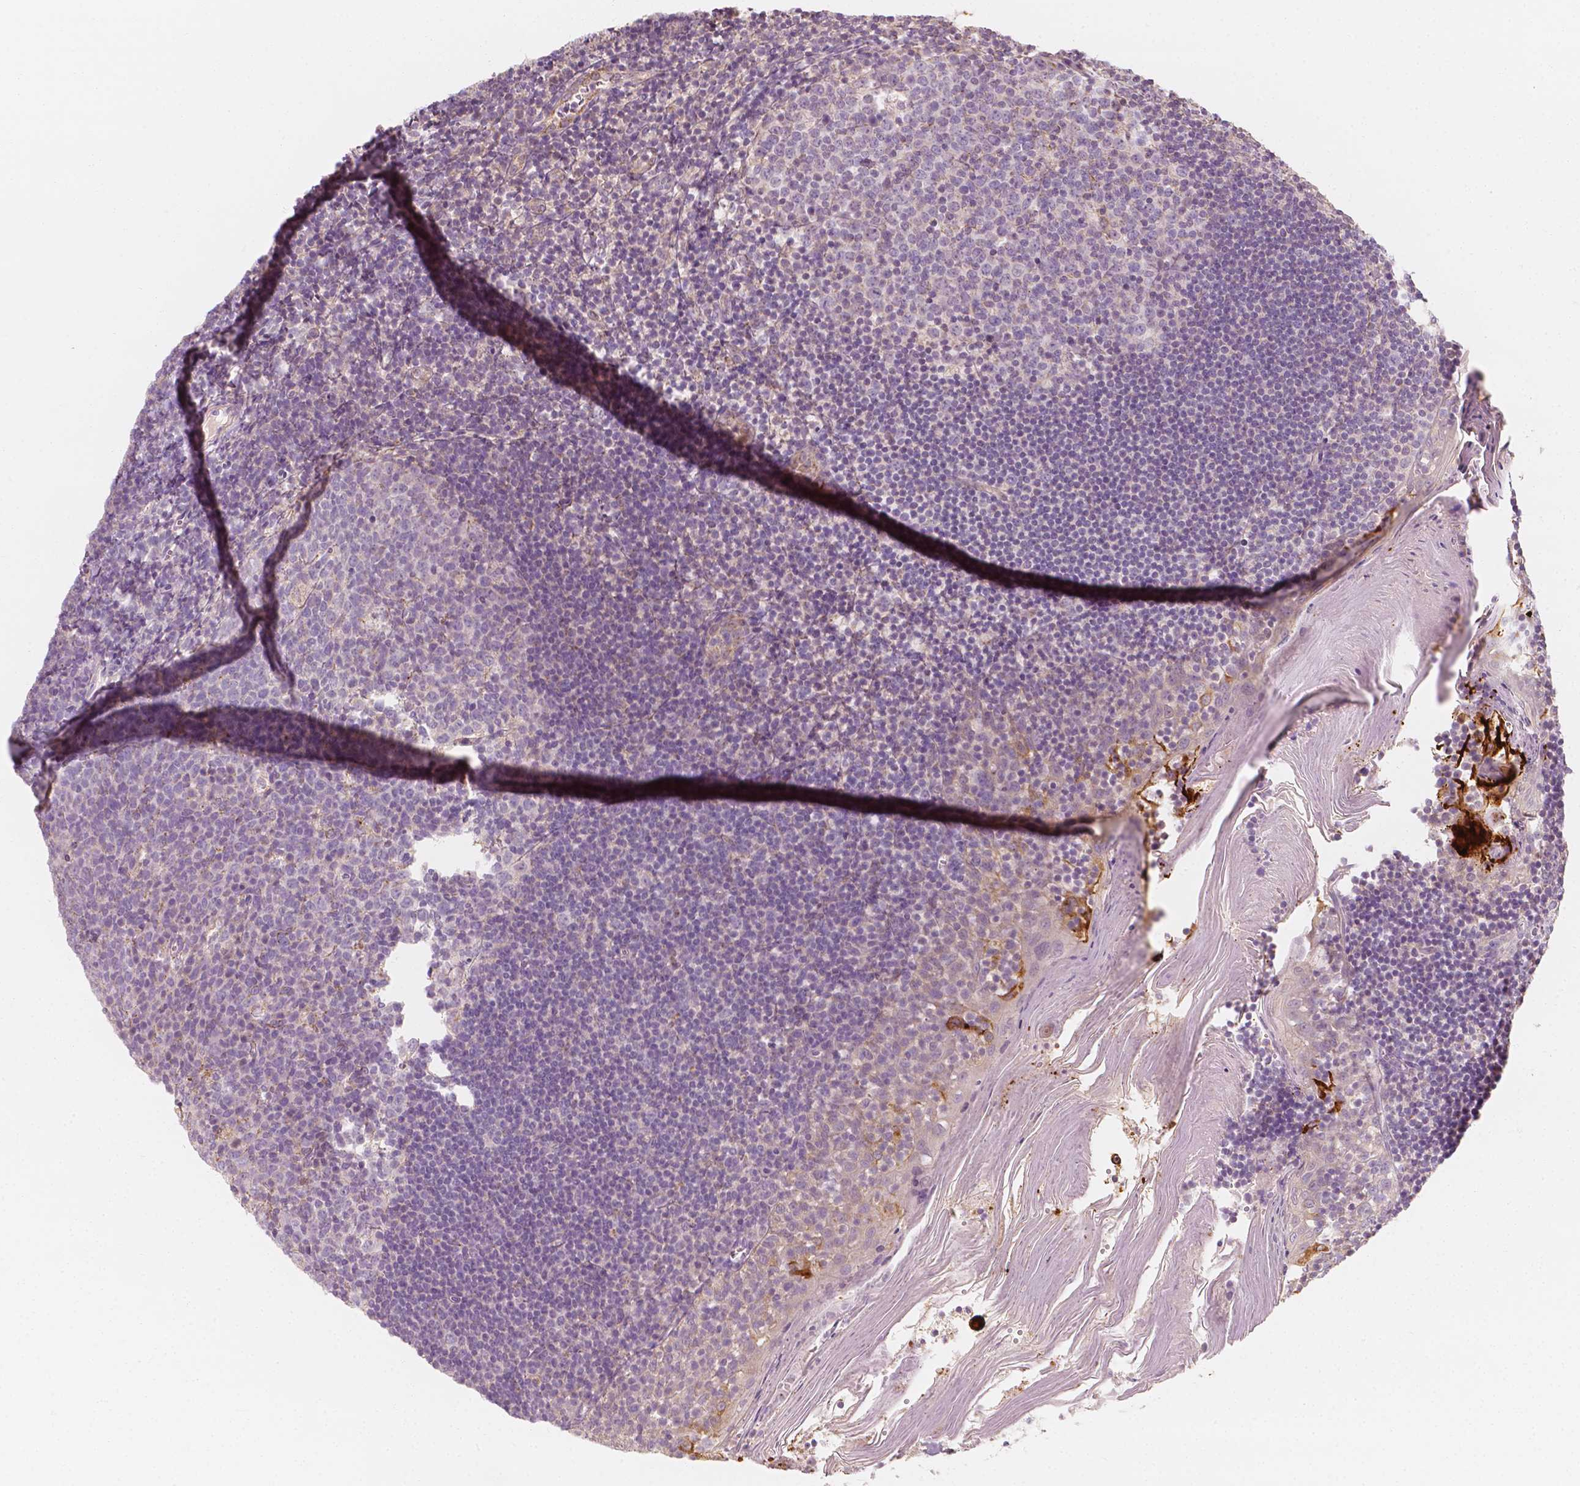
{"staining": {"intensity": "negative", "quantity": "none", "location": "none"}, "tissue": "lymph node", "cell_type": "Germinal center cells", "image_type": "normal", "snomed": [{"axis": "morphology", "description": "Normal tissue, NOS"}, {"axis": "topography", "description": "Lymph node"}], "caption": "This is an immunohistochemistry (IHC) image of benign lymph node. There is no expression in germinal center cells.", "gene": "SHPK", "patient": {"sex": "female", "age": 21}}